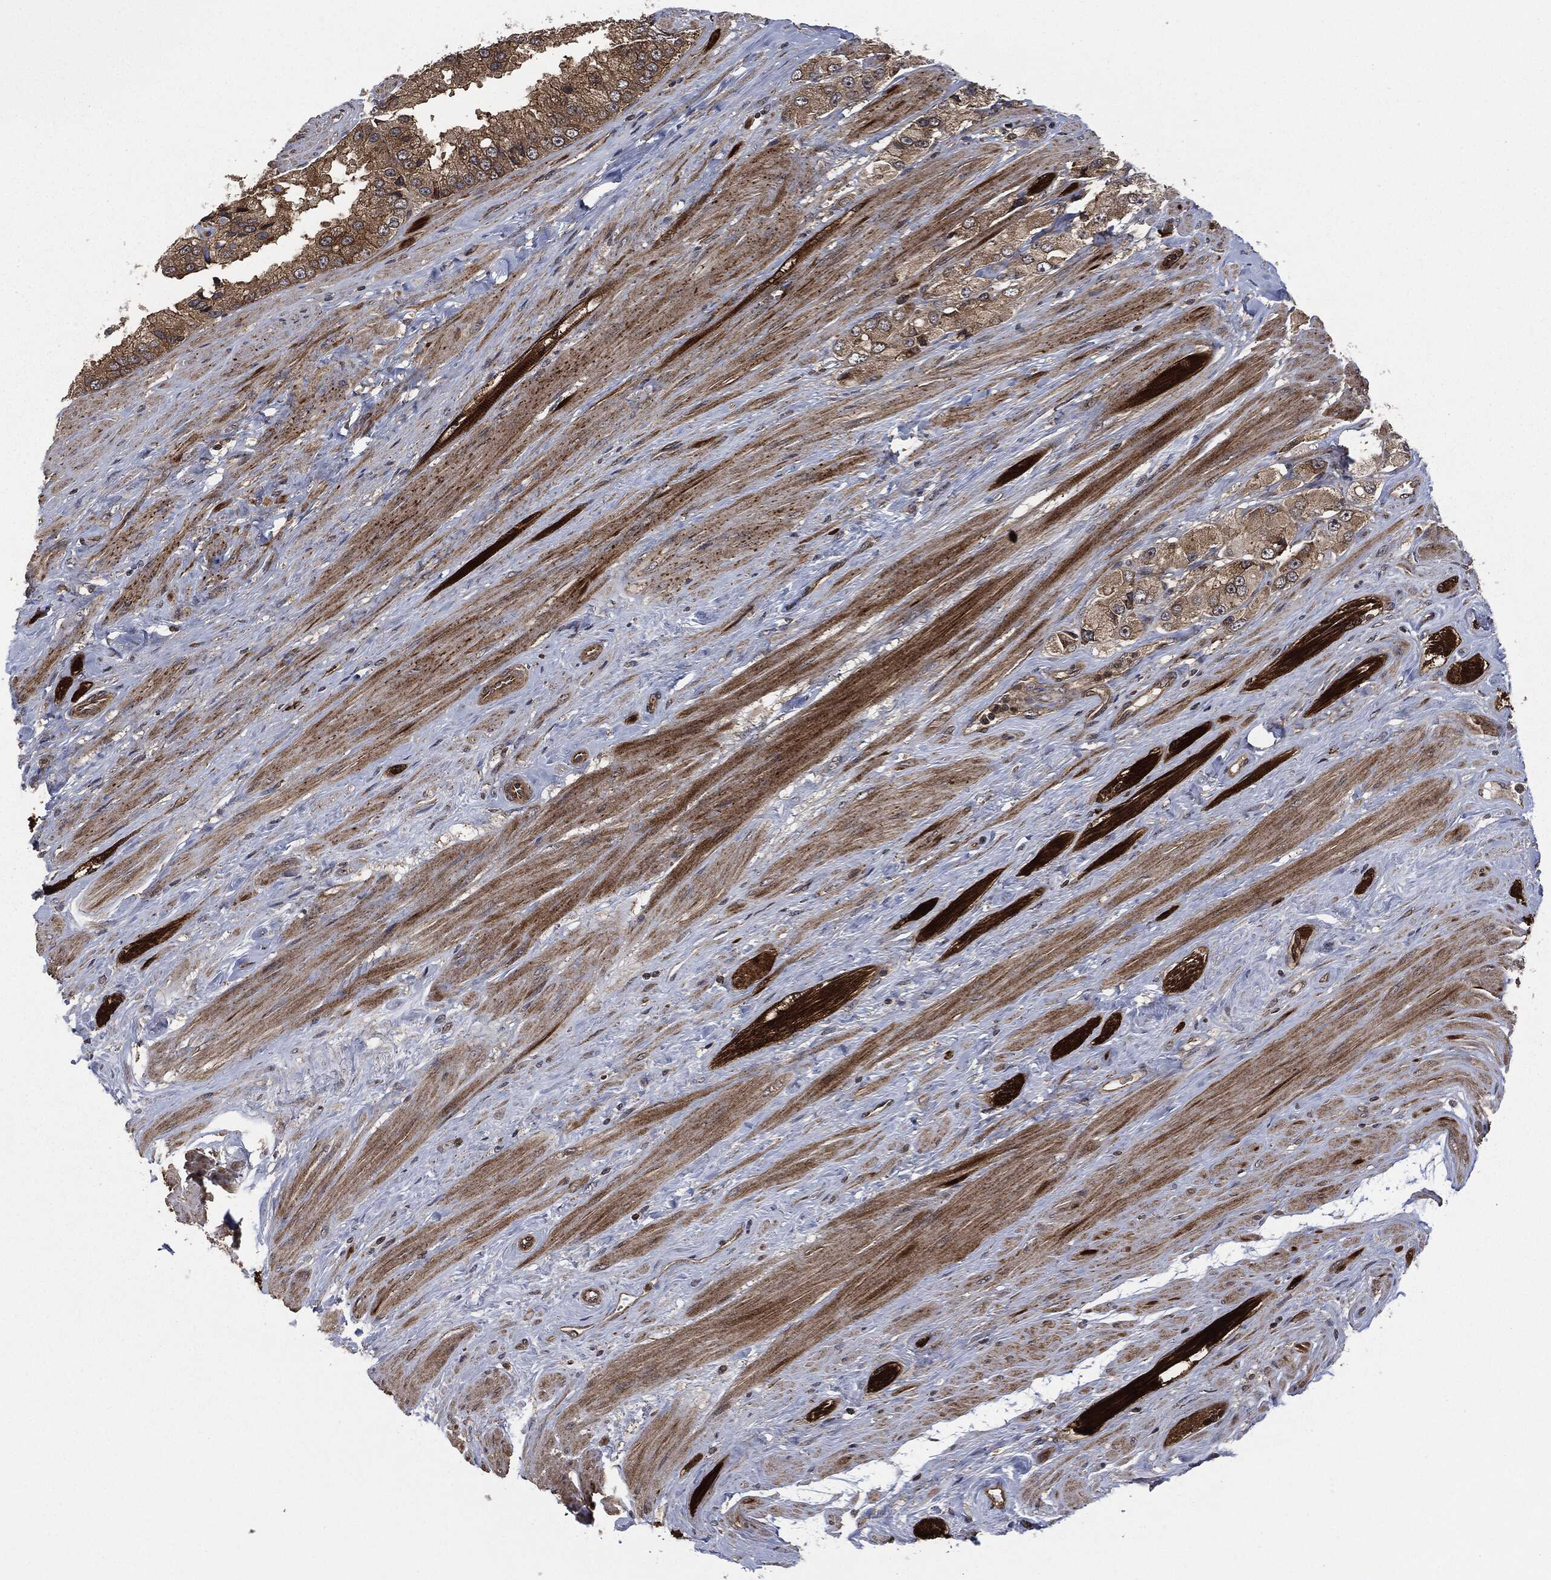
{"staining": {"intensity": "moderate", "quantity": ">75%", "location": "cytoplasmic/membranous"}, "tissue": "prostate cancer", "cell_type": "Tumor cells", "image_type": "cancer", "snomed": [{"axis": "morphology", "description": "Adenocarcinoma, NOS"}, {"axis": "topography", "description": "Prostate and seminal vesicle, NOS"}, {"axis": "topography", "description": "Prostate"}], "caption": "DAB immunohistochemical staining of human prostate cancer (adenocarcinoma) reveals moderate cytoplasmic/membranous protein positivity in approximately >75% of tumor cells. (brown staining indicates protein expression, while blue staining denotes nuclei).", "gene": "HRAS", "patient": {"sex": "male", "age": 64}}